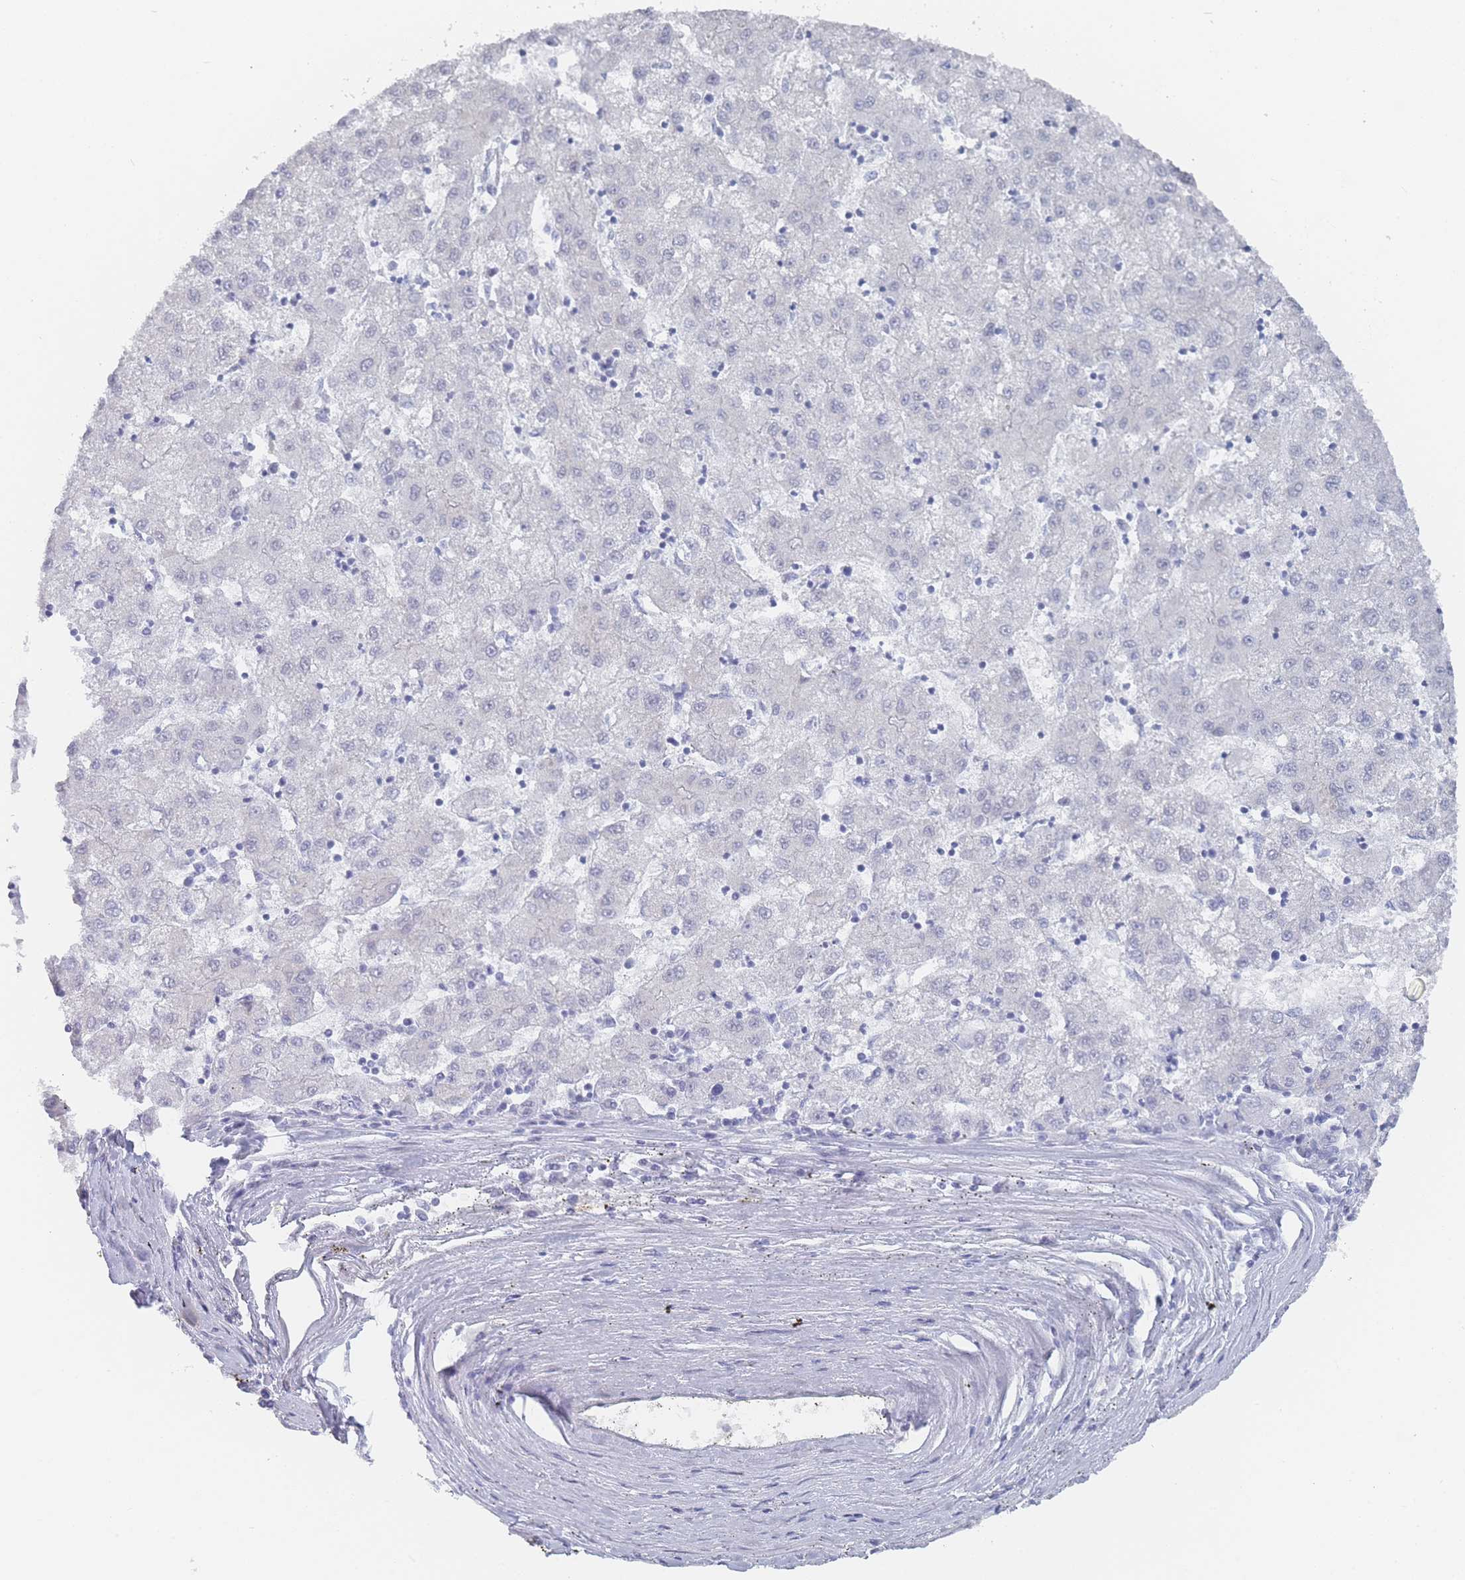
{"staining": {"intensity": "negative", "quantity": "none", "location": "none"}, "tissue": "liver cancer", "cell_type": "Tumor cells", "image_type": "cancer", "snomed": [{"axis": "morphology", "description": "Carcinoma, Hepatocellular, NOS"}, {"axis": "topography", "description": "Liver"}], "caption": "IHC of human liver hepatocellular carcinoma shows no staining in tumor cells.", "gene": "IMPG1", "patient": {"sex": "male", "age": 72}}